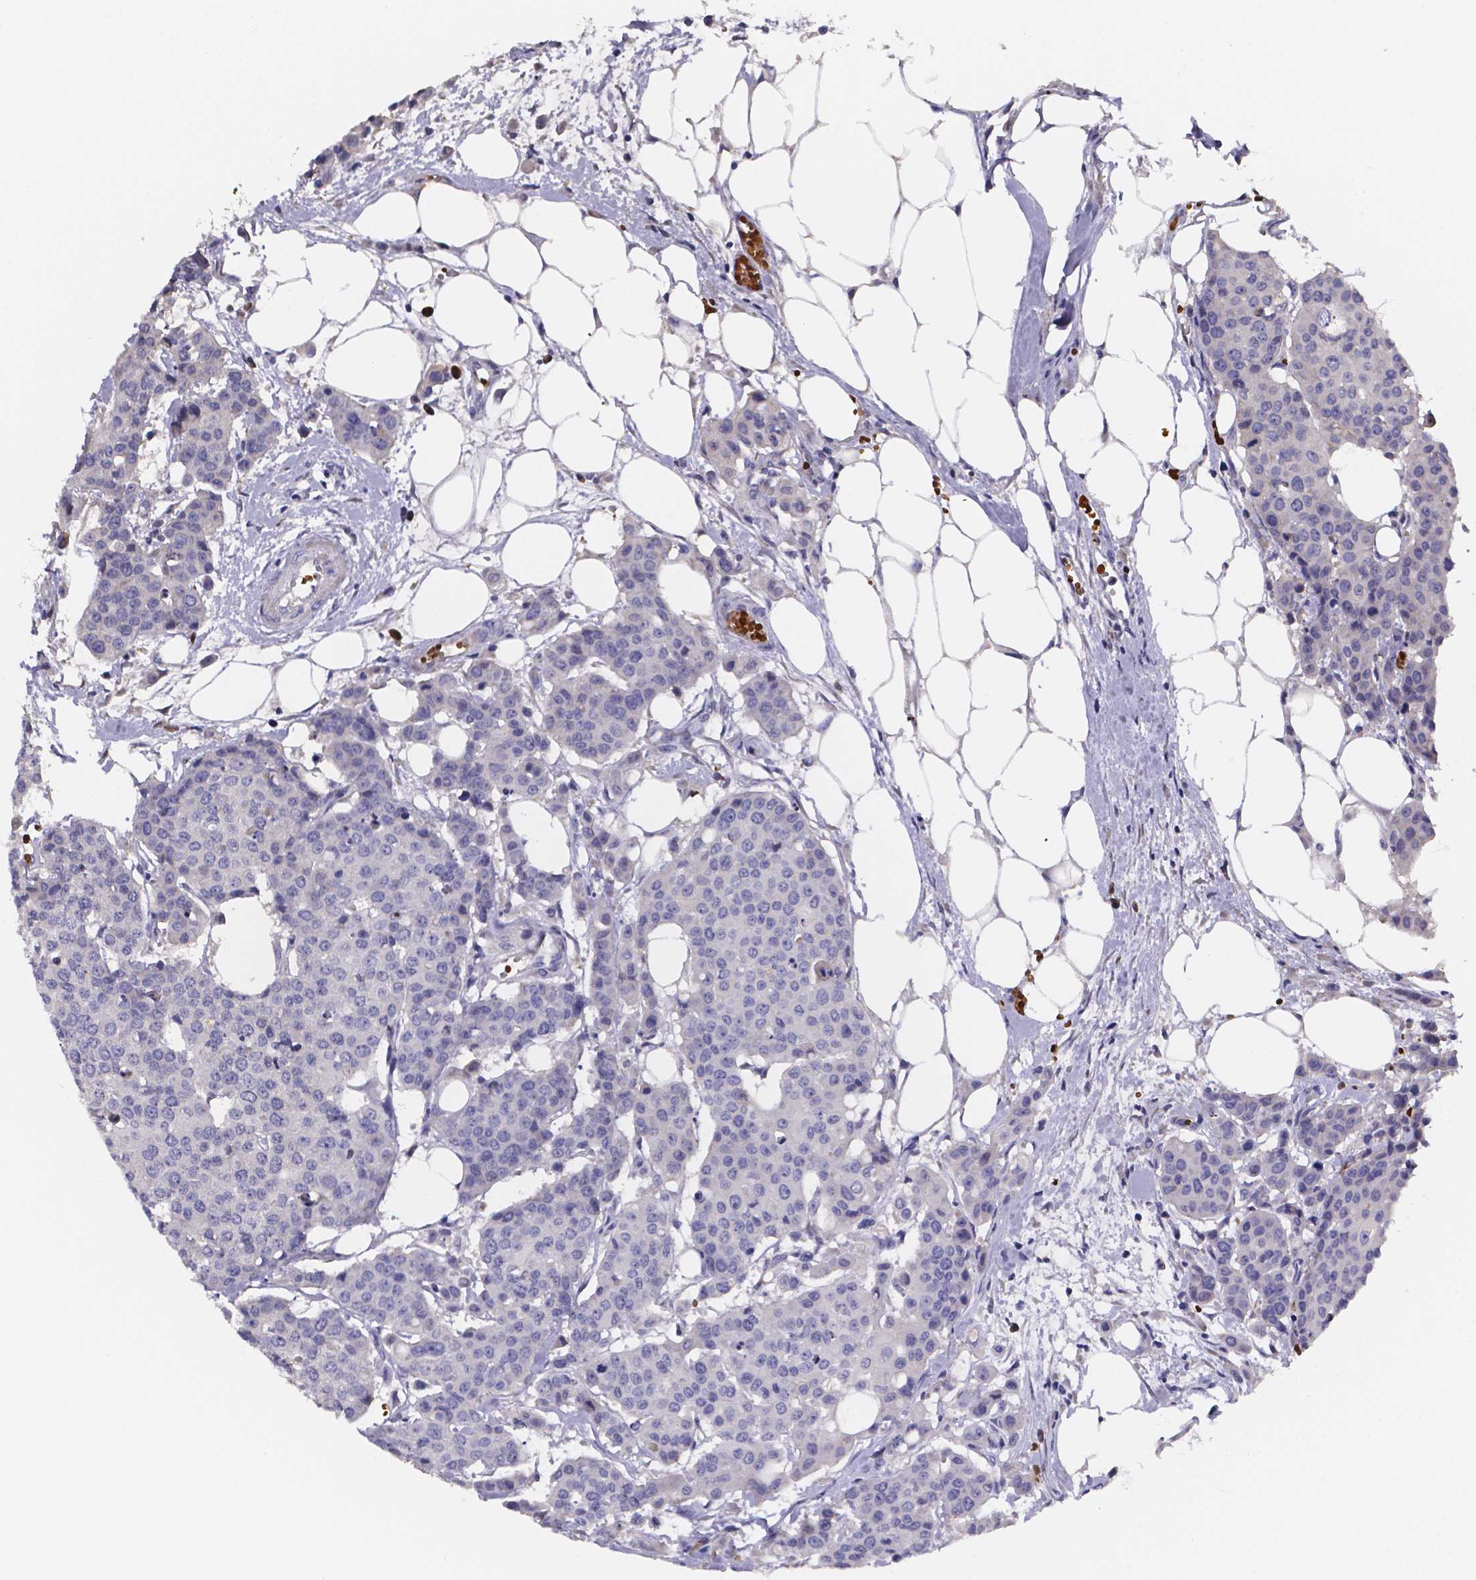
{"staining": {"intensity": "negative", "quantity": "none", "location": "none"}, "tissue": "carcinoid", "cell_type": "Tumor cells", "image_type": "cancer", "snomed": [{"axis": "morphology", "description": "Carcinoid, malignant, NOS"}, {"axis": "topography", "description": "Colon"}], "caption": "DAB (3,3'-diaminobenzidine) immunohistochemical staining of carcinoid exhibits no significant expression in tumor cells.", "gene": "GABRA3", "patient": {"sex": "male", "age": 81}}